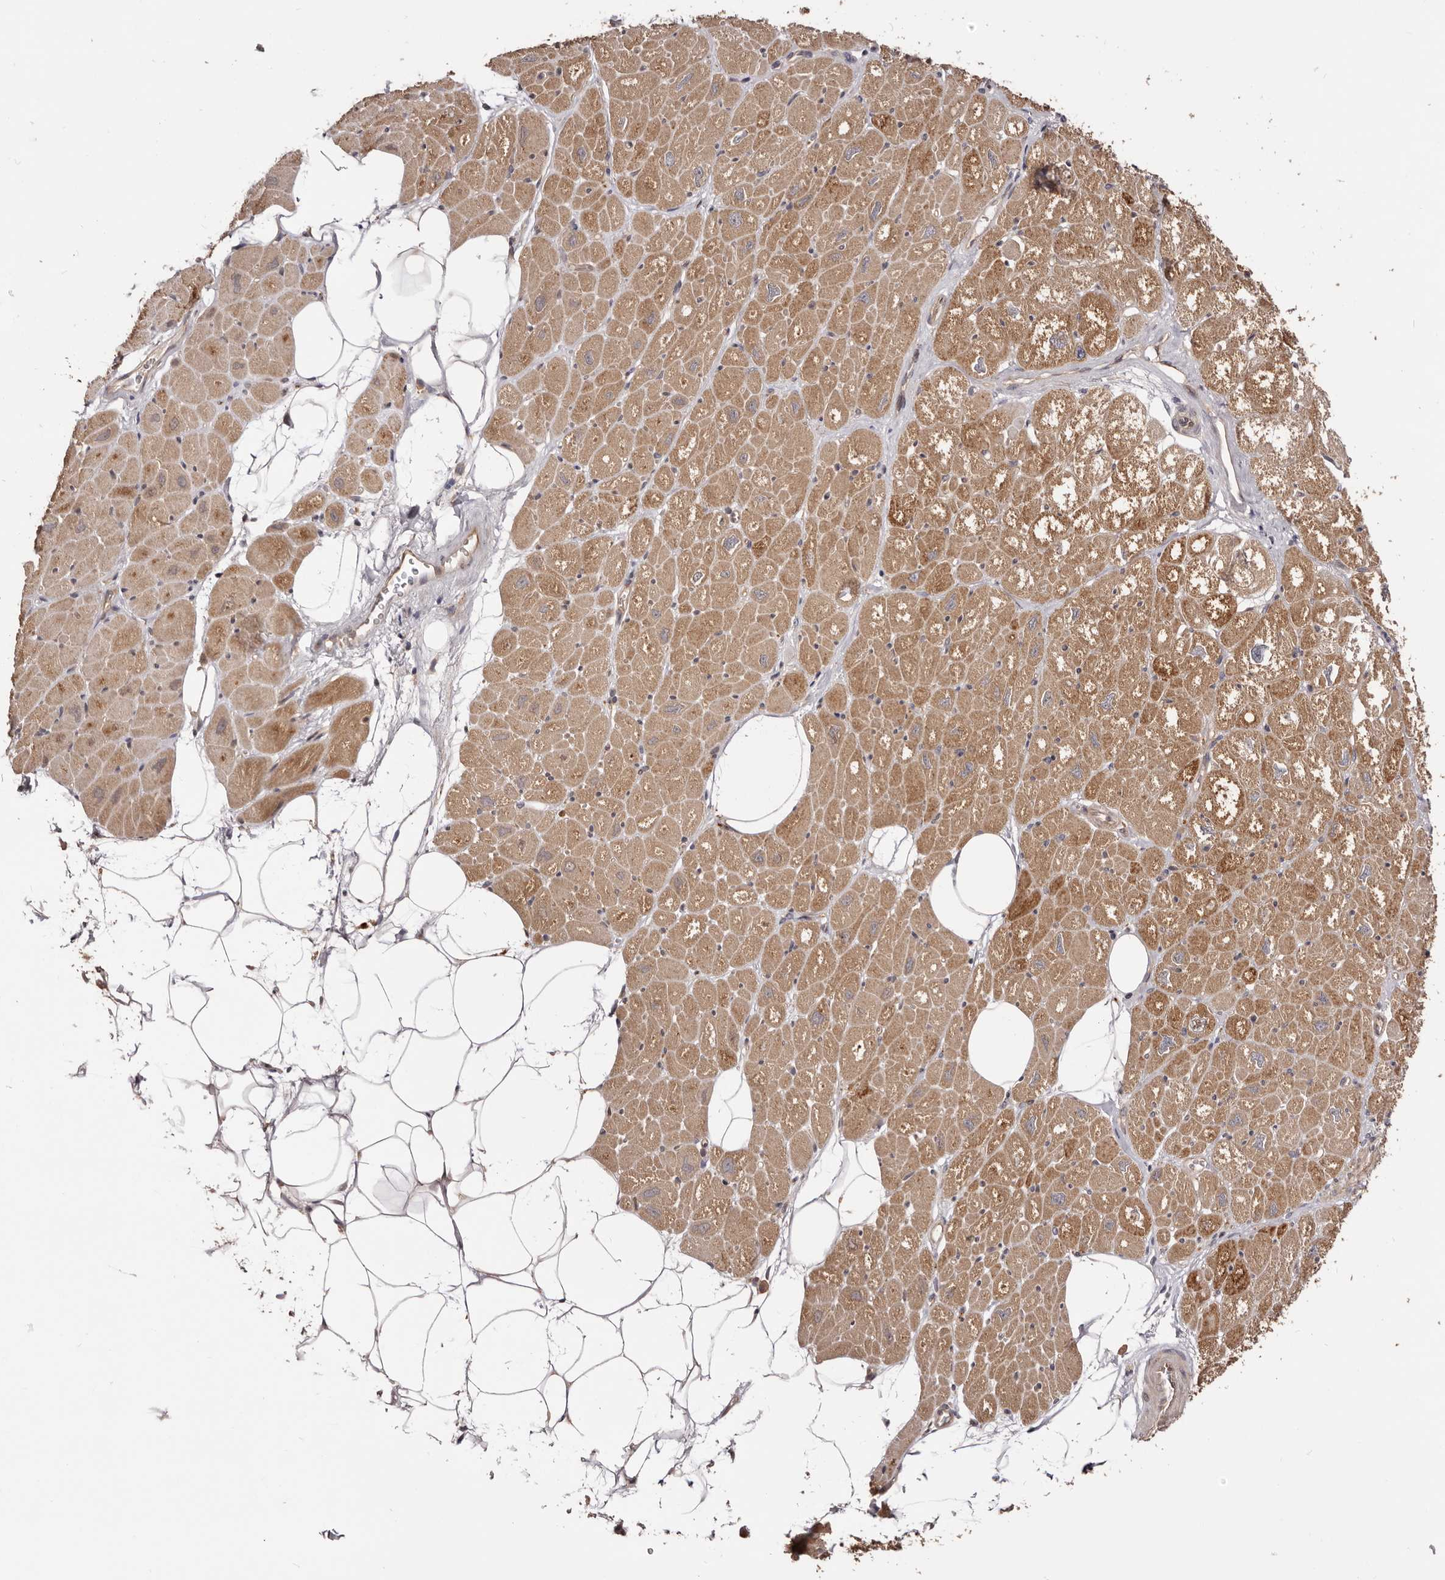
{"staining": {"intensity": "moderate", "quantity": ">75%", "location": "cytoplasmic/membranous"}, "tissue": "heart muscle", "cell_type": "Cardiomyocytes", "image_type": "normal", "snomed": [{"axis": "morphology", "description": "Normal tissue, NOS"}, {"axis": "topography", "description": "Heart"}], "caption": "Immunohistochemical staining of unremarkable human heart muscle shows >75% levels of moderate cytoplasmic/membranous protein expression in about >75% of cardiomyocytes. The staining is performed using DAB (3,3'-diaminobenzidine) brown chromogen to label protein expression. The nuclei are counter-stained blue using hematoxylin.", "gene": "MDP1", "patient": {"sex": "male", "age": 50}}